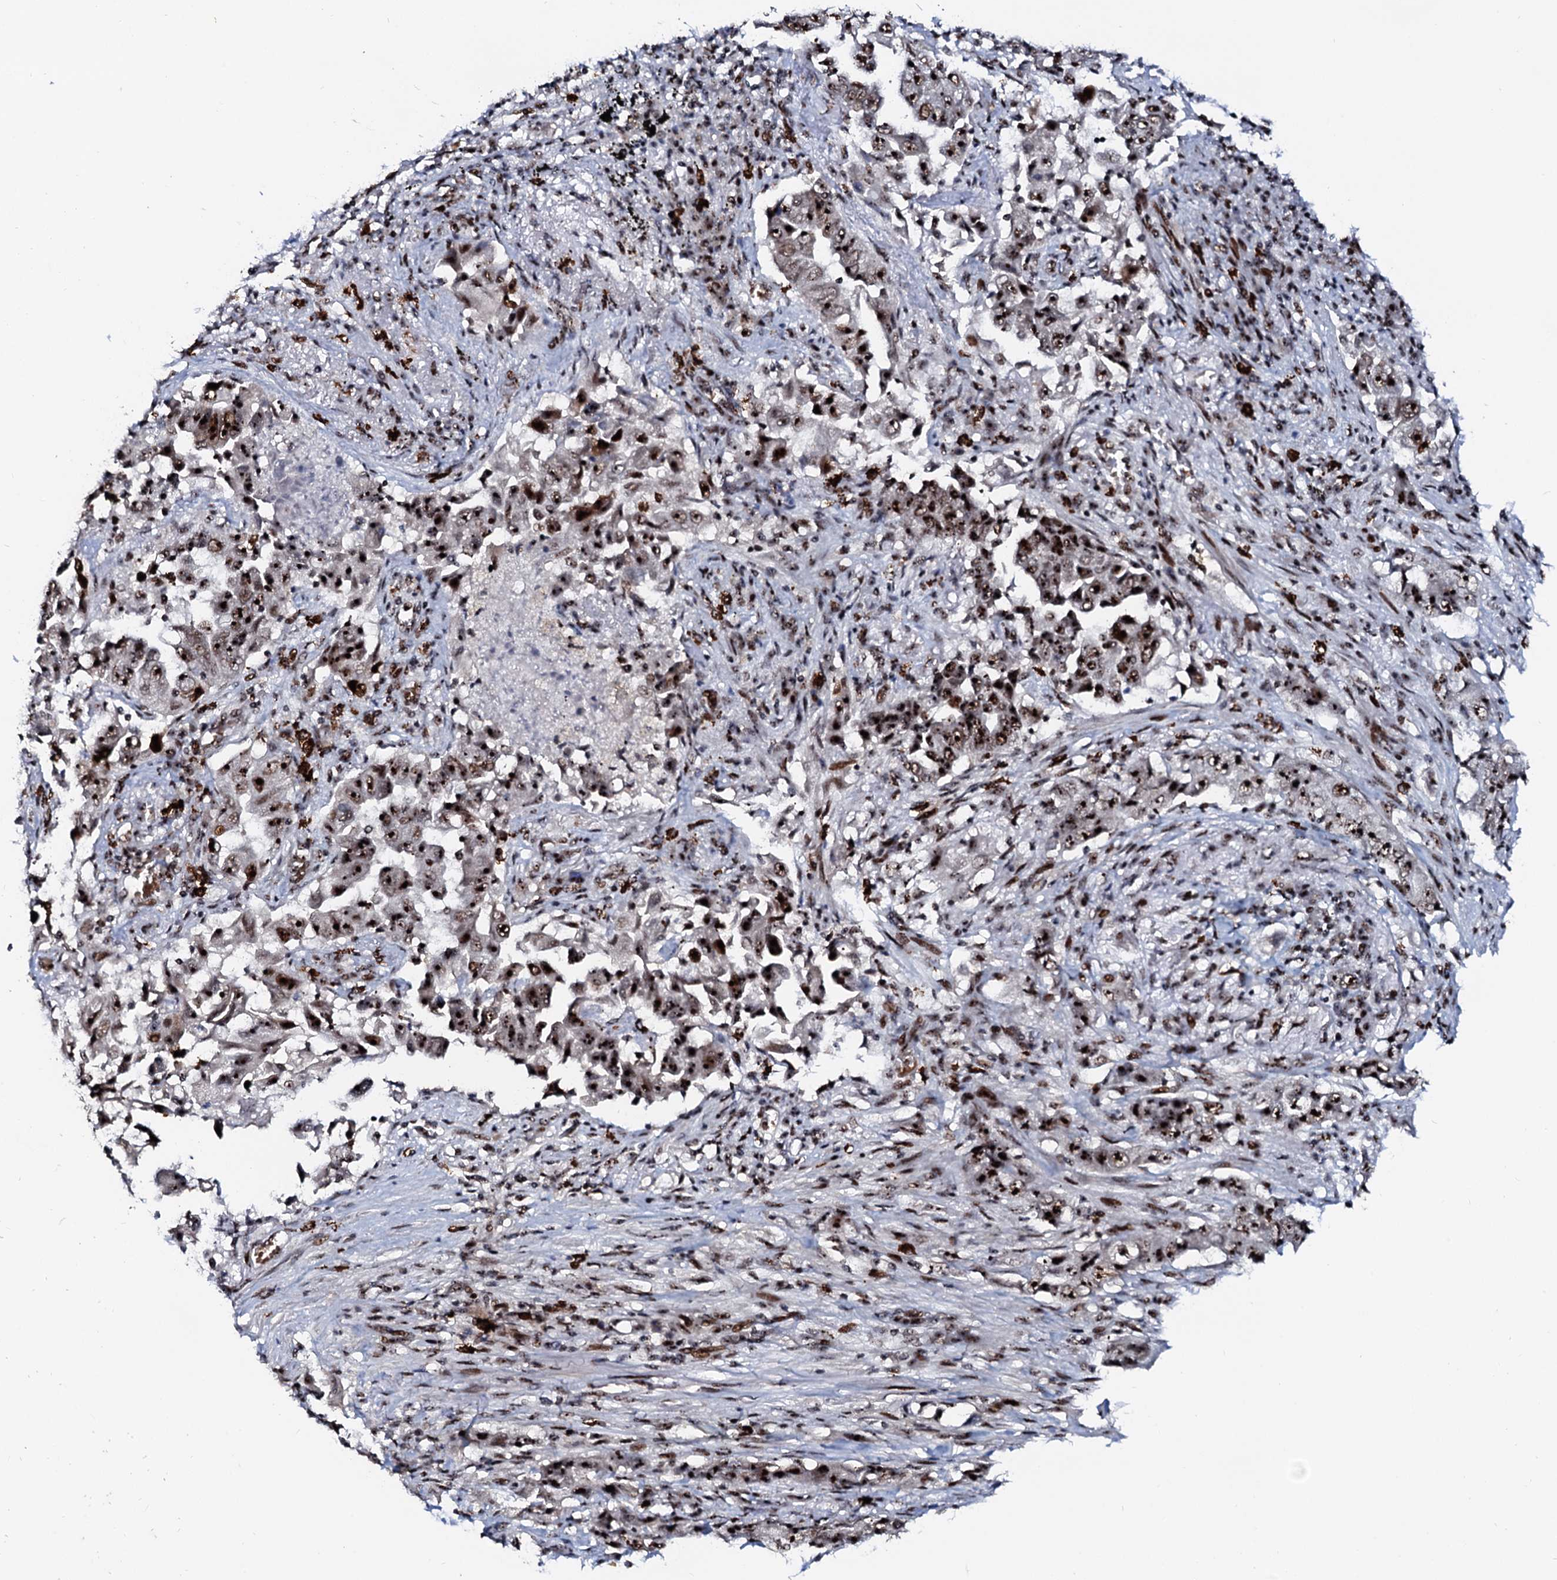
{"staining": {"intensity": "strong", "quantity": ">75%", "location": "nuclear"}, "tissue": "lung cancer", "cell_type": "Tumor cells", "image_type": "cancer", "snomed": [{"axis": "morphology", "description": "Adenocarcinoma, NOS"}, {"axis": "topography", "description": "Lung"}], "caption": "Adenocarcinoma (lung) stained for a protein (brown) demonstrates strong nuclear positive staining in approximately >75% of tumor cells.", "gene": "NEUROG3", "patient": {"sex": "female", "age": 51}}